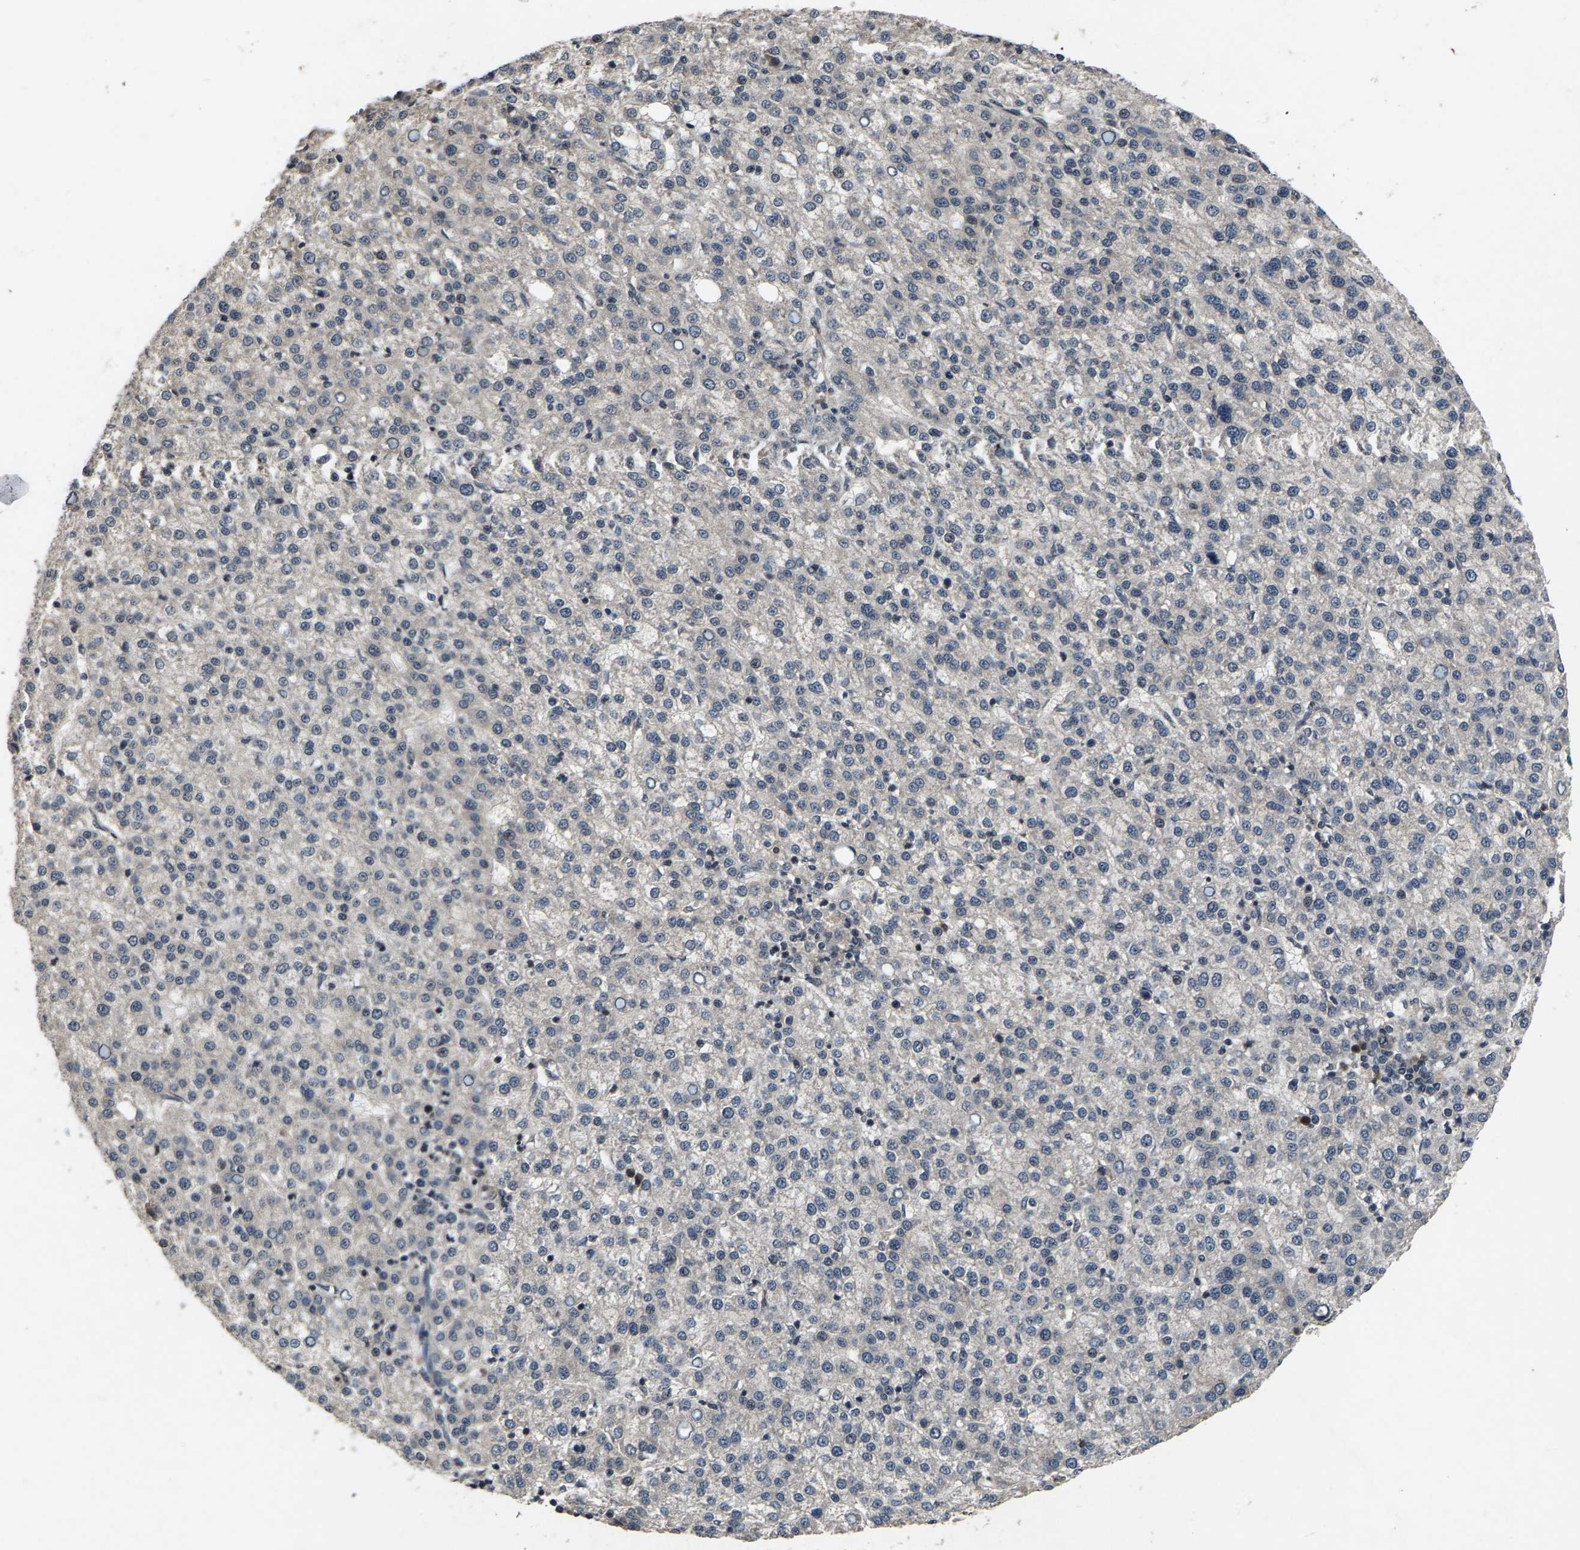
{"staining": {"intensity": "negative", "quantity": "none", "location": "none"}, "tissue": "liver cancer", "cell_type": "Tumor cells", "image_type": "cancer", "snomed": [{"axis": "morphology", "description": "Carcinoma, Hepatocellular, NOS"}, {"axis": "topography", "description": "Liver"}], "caption": "An IHC photomicrograph of liver cancer is shown. There is no staining in tumor cells of liver cancer.", "gene": "HUWE1", "patient": {"sex": "female", "age": 58}}